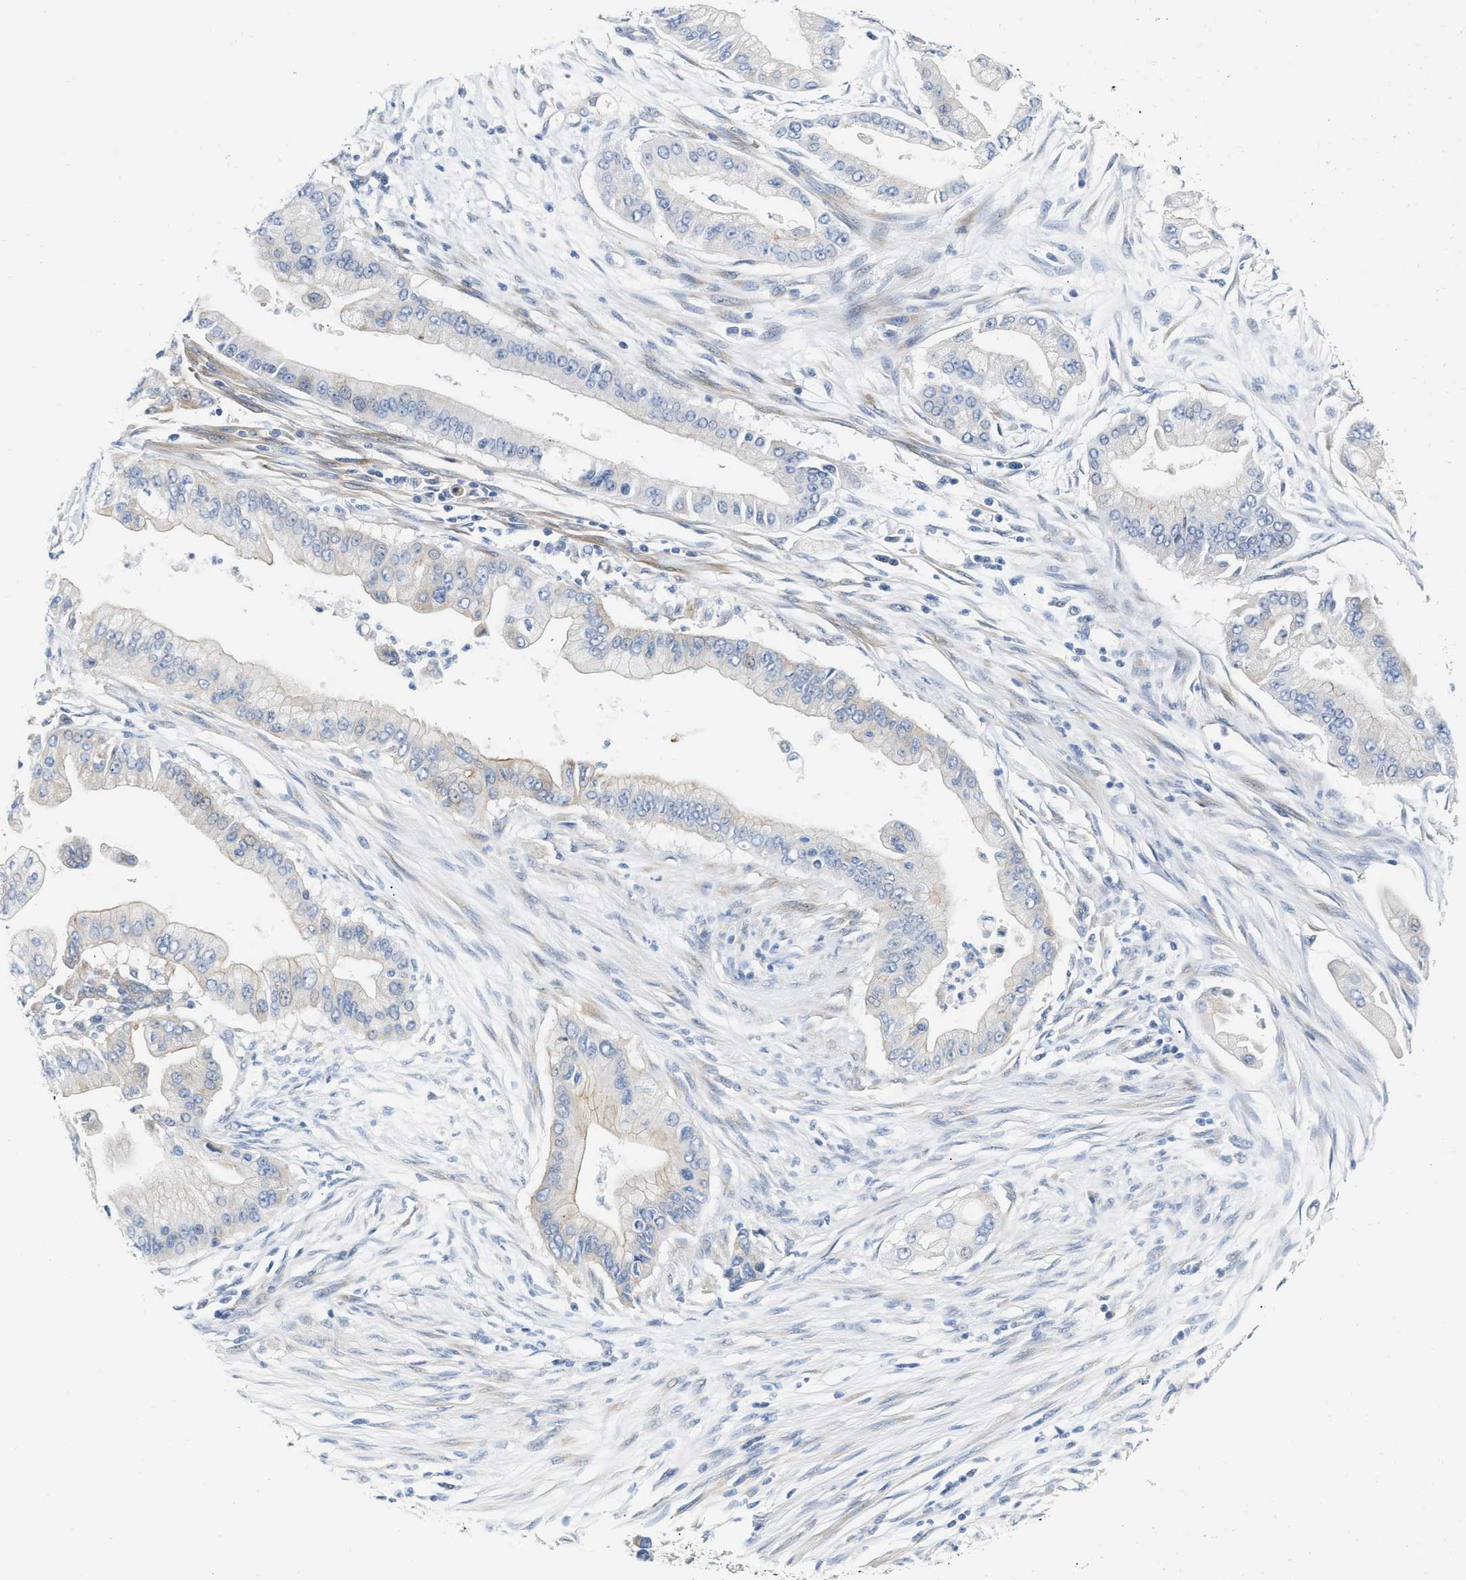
{"staining": {"intensity": "negative", "quantity": "none", "location": "none"}, "tissue": "pancreatic cancer", "cell_type": "Tumor cells", "image_type": "cancer", "snomed": [{"axis": "morphology", "description": "Adenocarcinoma, NOS"}, {"axis": "topography", "description": "Pancreas"}], "caption": "High magnification brightfield microscopy of pancreatic adenocarcinoma stained with DAB (brown) and counterstained with hematoxylin (blue): tumor cells show no significant staining.", "gene": "FHL1", "patient": {"sex": "male", "age": 59}}